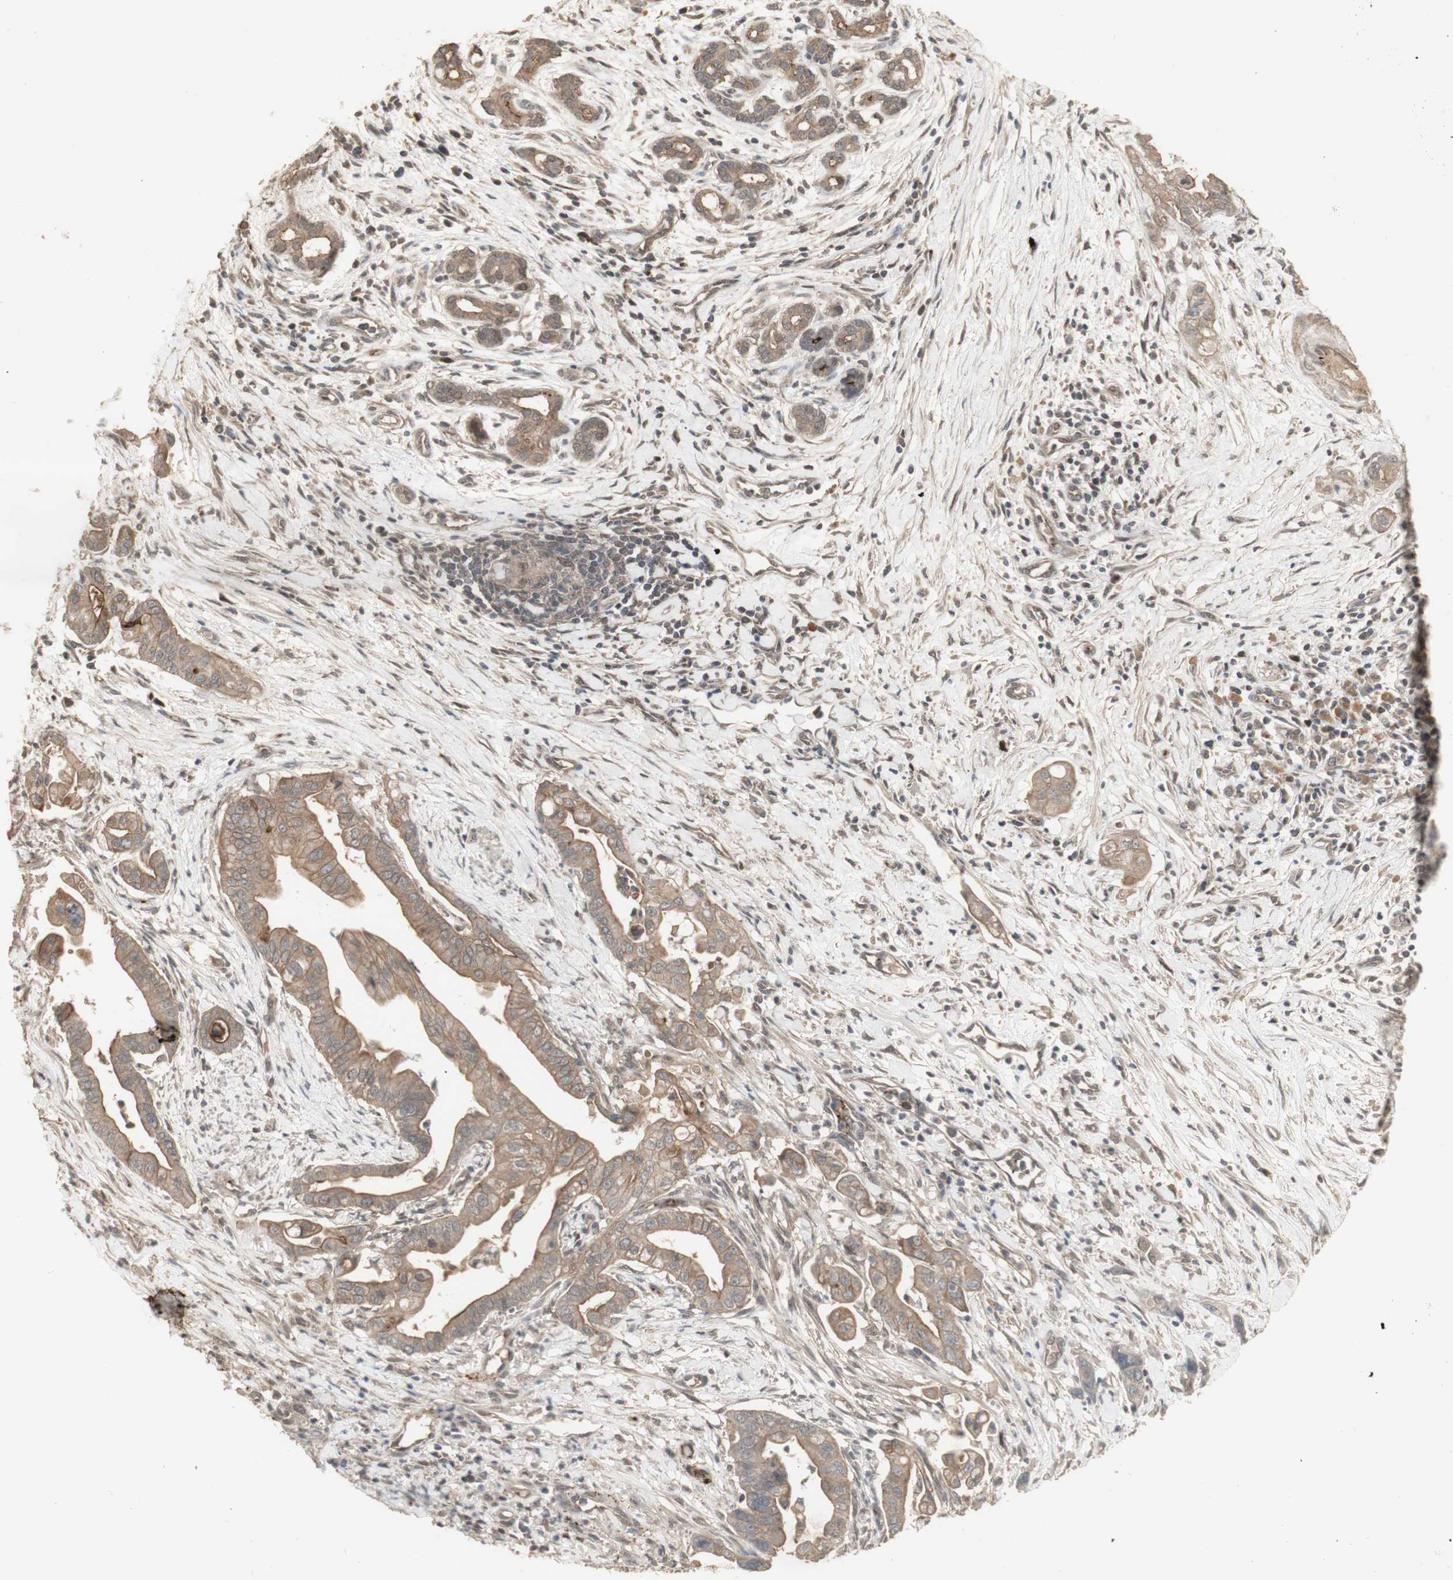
{"staining": {"intensity": "moderate", "quantity": ">75%", "location": "cytoplasmic/membranous,nuclear"}, "tissue": "pancreatic cancer", "cell_type": "Tumor cells", "image_type": "cancer", "snomed": [{"axis": "morphology", "description": "Adenocarcinoma, NOS"}, {"axis": "topography", "description": "Pancreas"}], "caption": "IHC (DAB (3,3'-diaminobenzidine)) staining of human pancreatic cancer exhibits moderate cytoplasmic/membranous and nuclear protein staining in about >75% of tumor cells.", "gene": "ALOX12", "patient": {"sex": "female", "age": 75}}